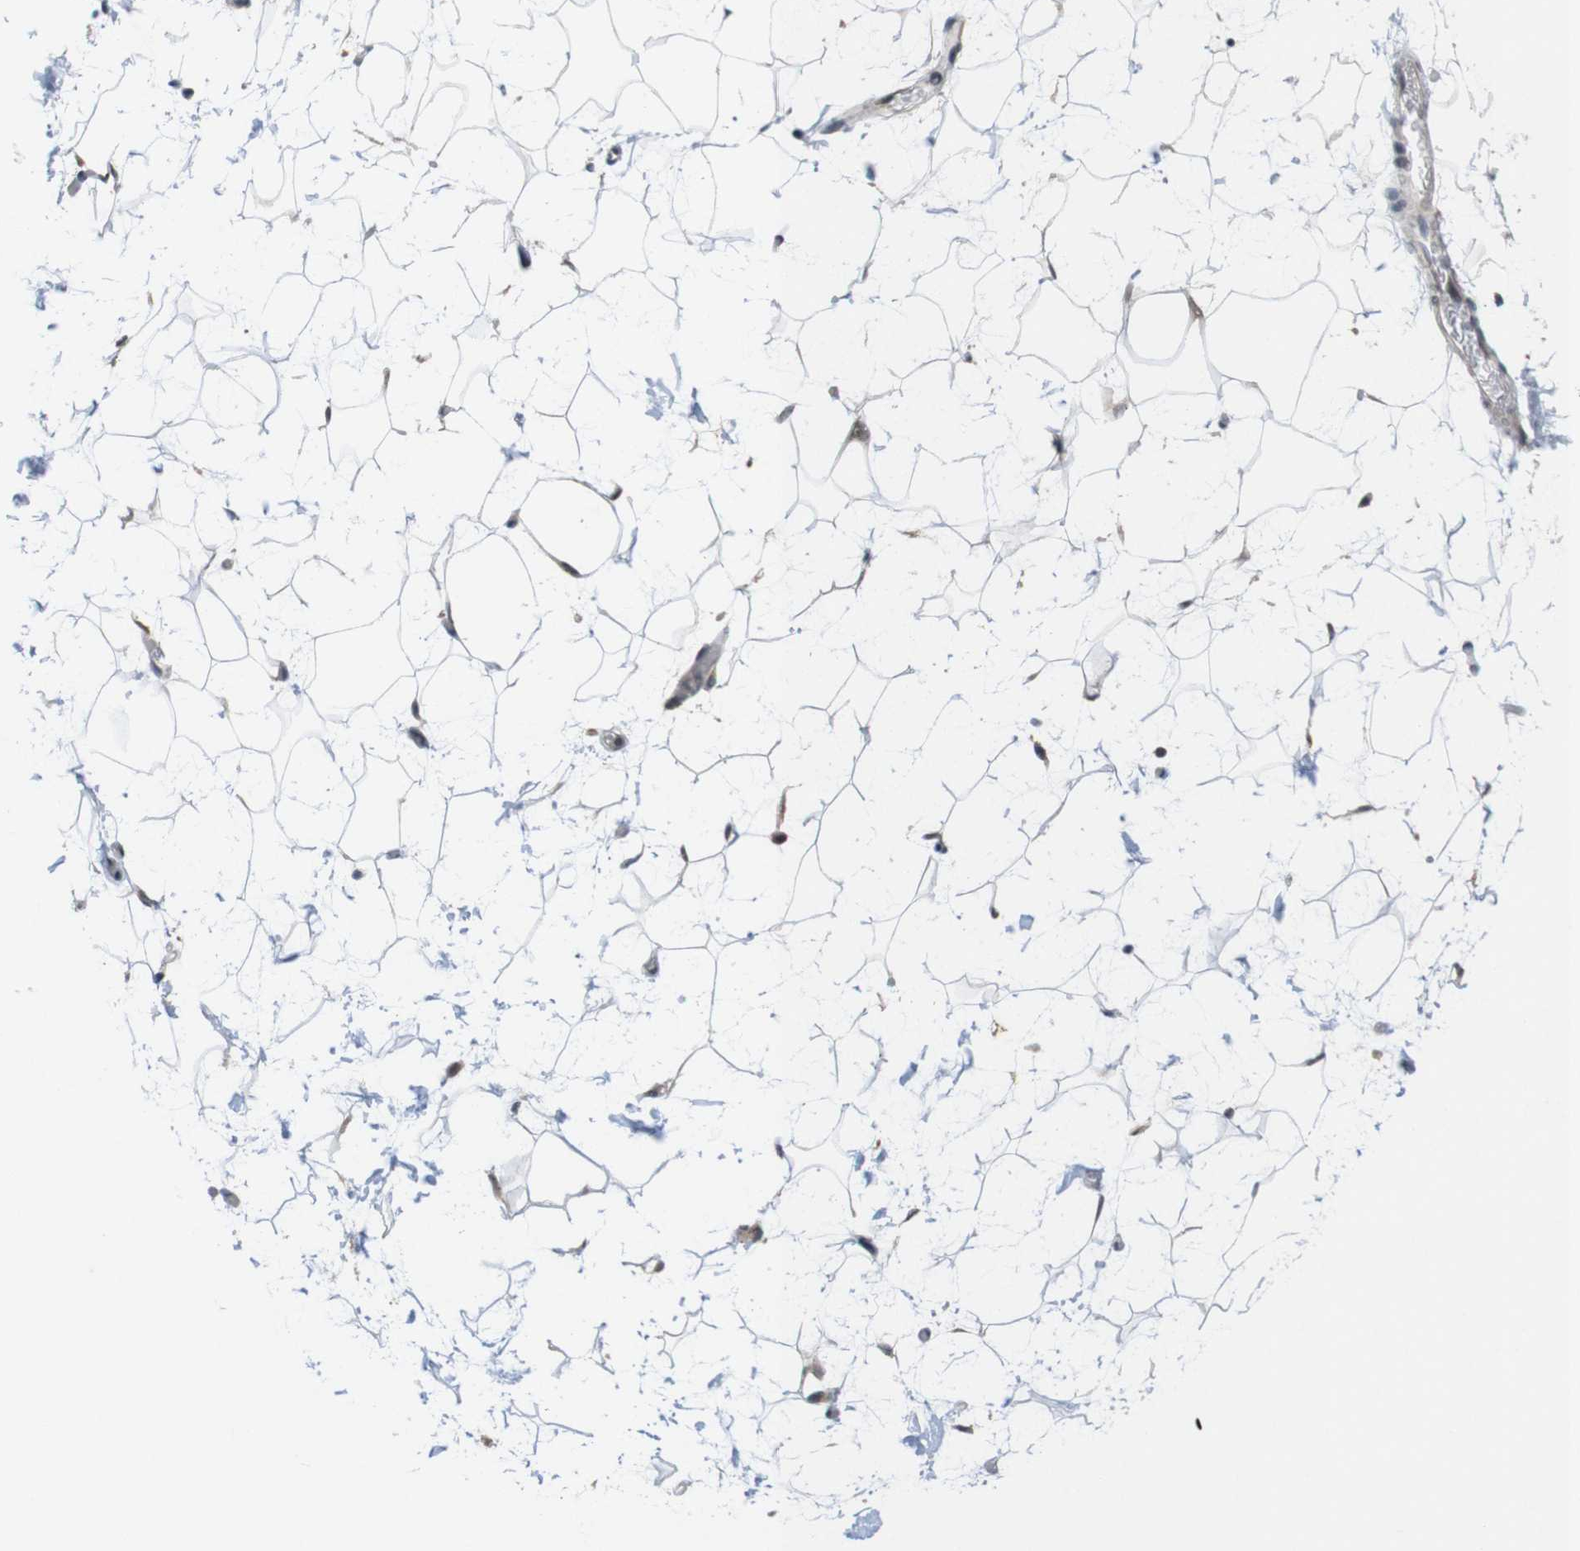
{"staining": {"intensity": "moderate", "quantity": ">75%", "location": "nuclear"}, "tissue": "adipose tissue", "cell_type": "Adipocytes", "image_type": "normal", "snomed": [{"axis": "morphology", "description": "Normal tissue, NOS"}, {"axis": "topography", "description": "Soft tissue"}], "caption": "IHC staining of unremarkable adipose tissue, which demonstrates medium levels of moderate nuclear expression in about >75% of adipocytes indicating moderate nuclear protein expression. The staining was performed using DAB (brown) for protein detection and nuclei were counterstained in hematoxylin (blue).", "gene": "PNMA8A", "patient": {"sex": "male", "age": 72}}